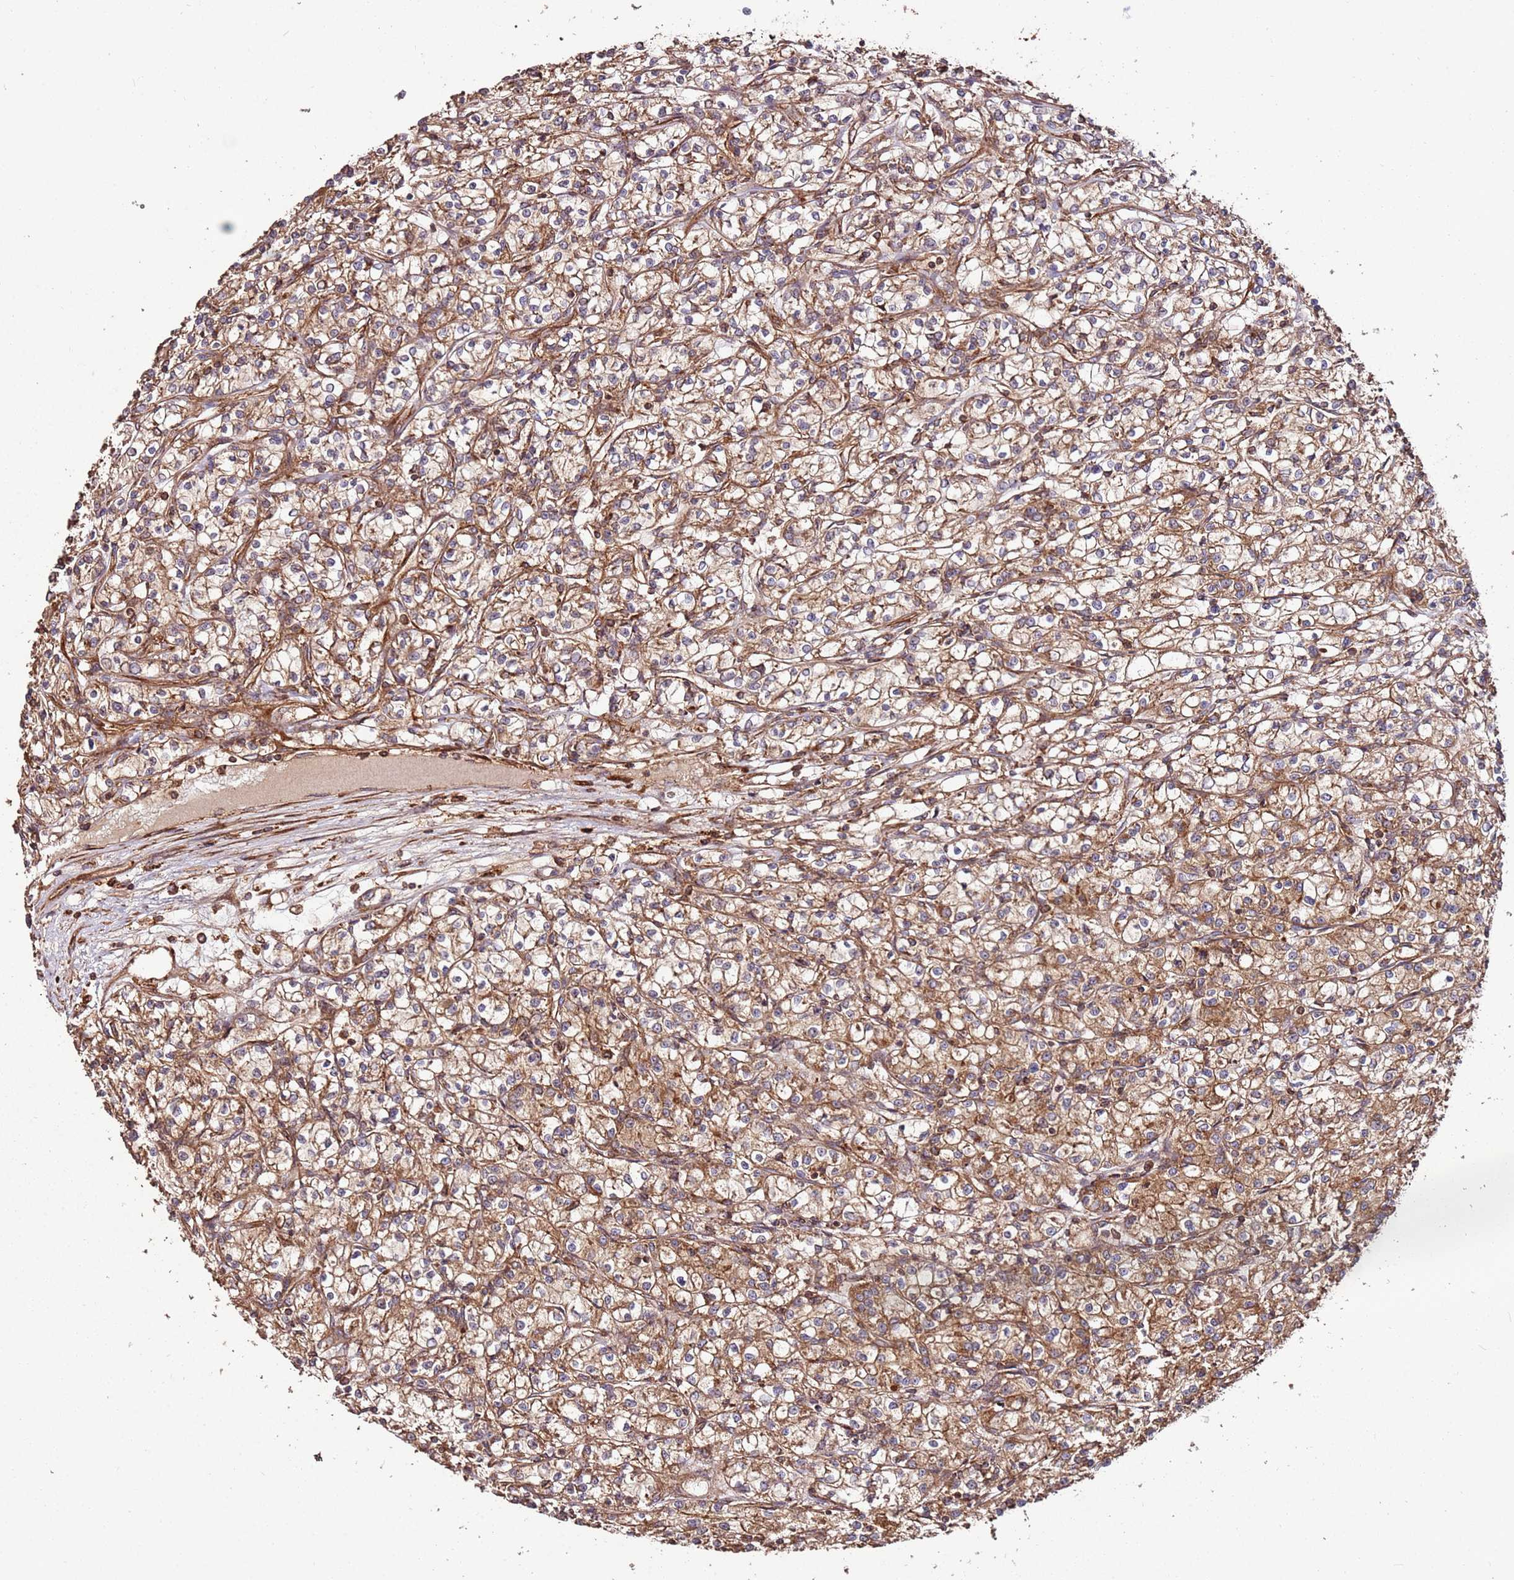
{"staining": {"intensity": "moderate", "quantity": ">75%", "location": "cytoplasmic/membranous"}, "tissue": "renal cancer", "cell_type": "Tumor cells", "image_type": "cancer", "snomed": [{"axis": "morphology", "description": "Adenocarcinoma, NOS"}, {"axis": "topography", "description": "Kidney"}], "caption": "This micrograph demonstrates immunohistochemistry (IHC) staining of adenocarcinoma (renal), with medium moderate cytoplasmic/membranous expression in approximately >75% of tumor cells.", "gene": "FAM186A", "patient": {"sex": "female", "age": 59}}